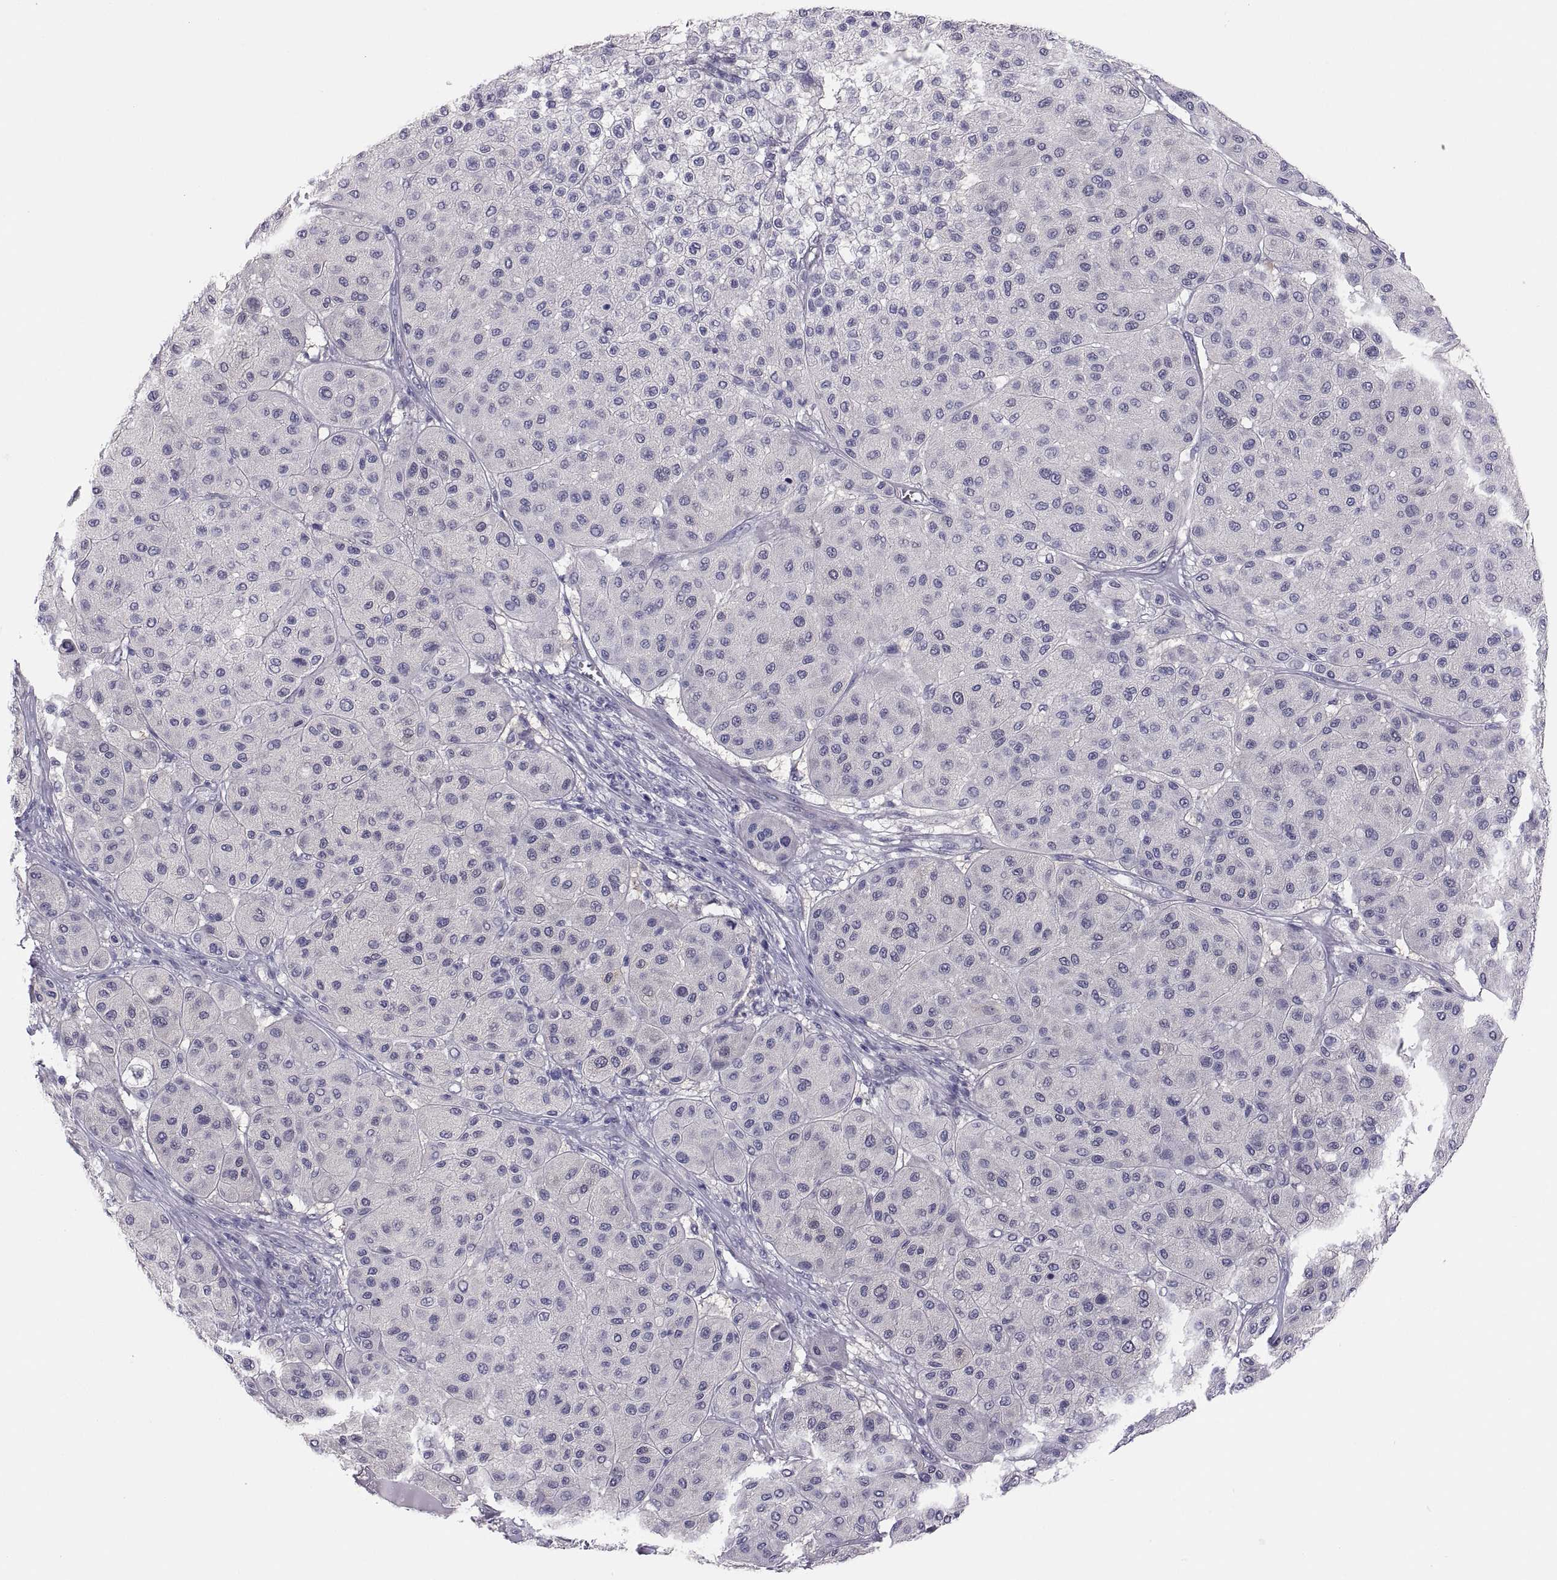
{"staining": {"intensity": "negative", "quantity": "none", "location": "none"}, "tissue": "melanoma", "cell_type": "Tumor cells", "image_type": "cancer", "snomed": [{"axis": "morphology", "description": "Malignant melanoma, Metastatic site"}, {"axis": "topography", "description": "Smooth muscle"}], "caption": "An IHC histopathology image of malignant melanoma (metastatic site) is shown. There is no staining in tumor cells of malignant melanoma (metastatic site).", "gene": "STRC", "patient": {"sex": "male", "age": 41}}